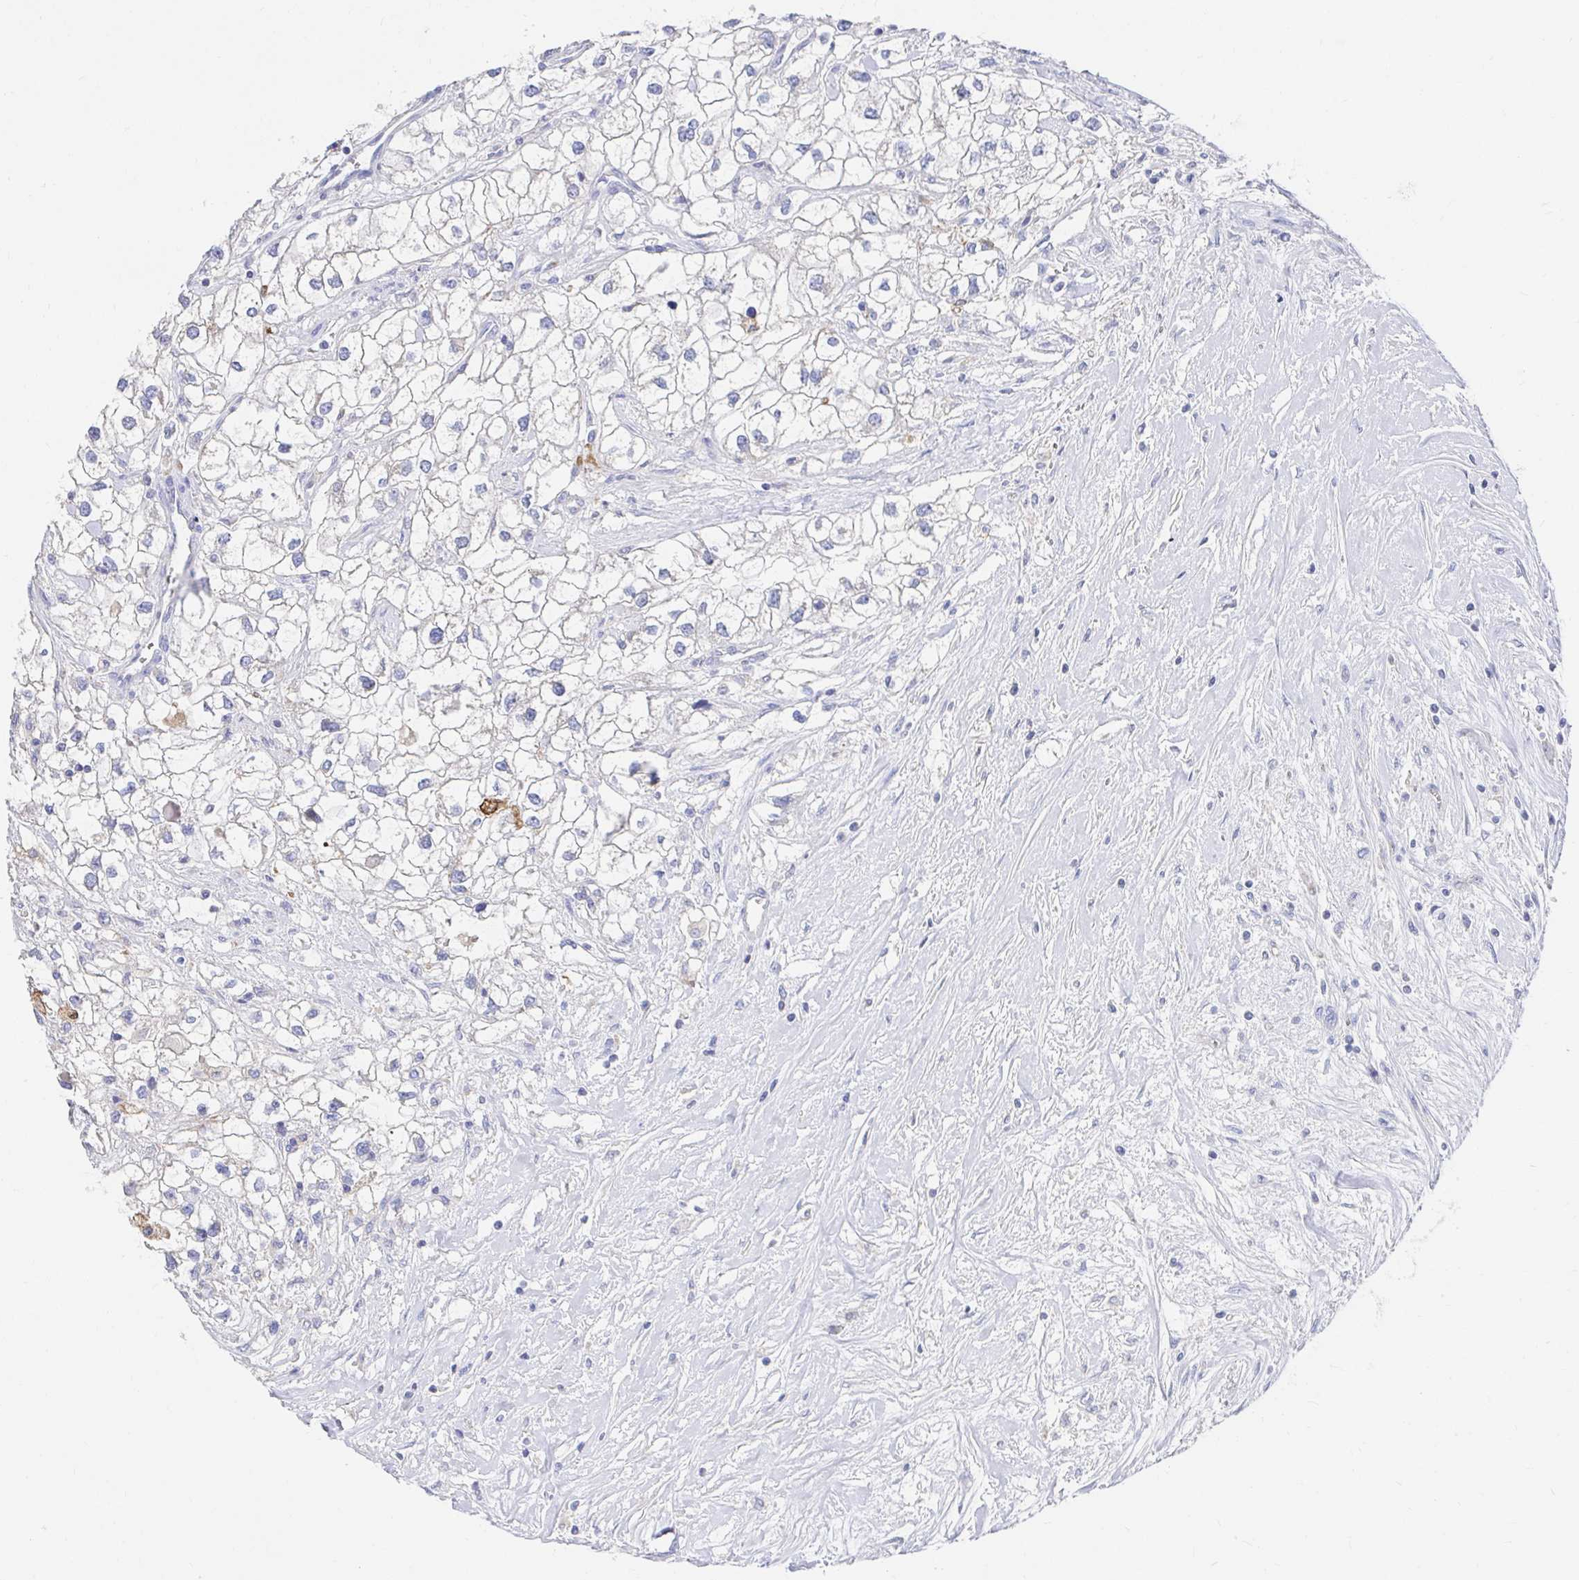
{"staining": {"intensity": "negative", "quantity": "none", "location": "none"}, "tissue": "renal cancer", "cell_type": "Tumor cells", "image_type": "cancer", "snomed": [{"axis": "morphology", "description": "Adenocarcinoma, NOS"}, {"axis": "topography", "description": "Kidney"}], "caption": "DAB immunohistochemical staining of human renal cancer (adenocarcinoma) exhibits no significant staining in tumor cells. (DAB (3,3'-diaminobenzidine) immunohistochemistry, high magnification).", "gene": "LAMC3", "patient": {"sex": "male", "age": 59}}